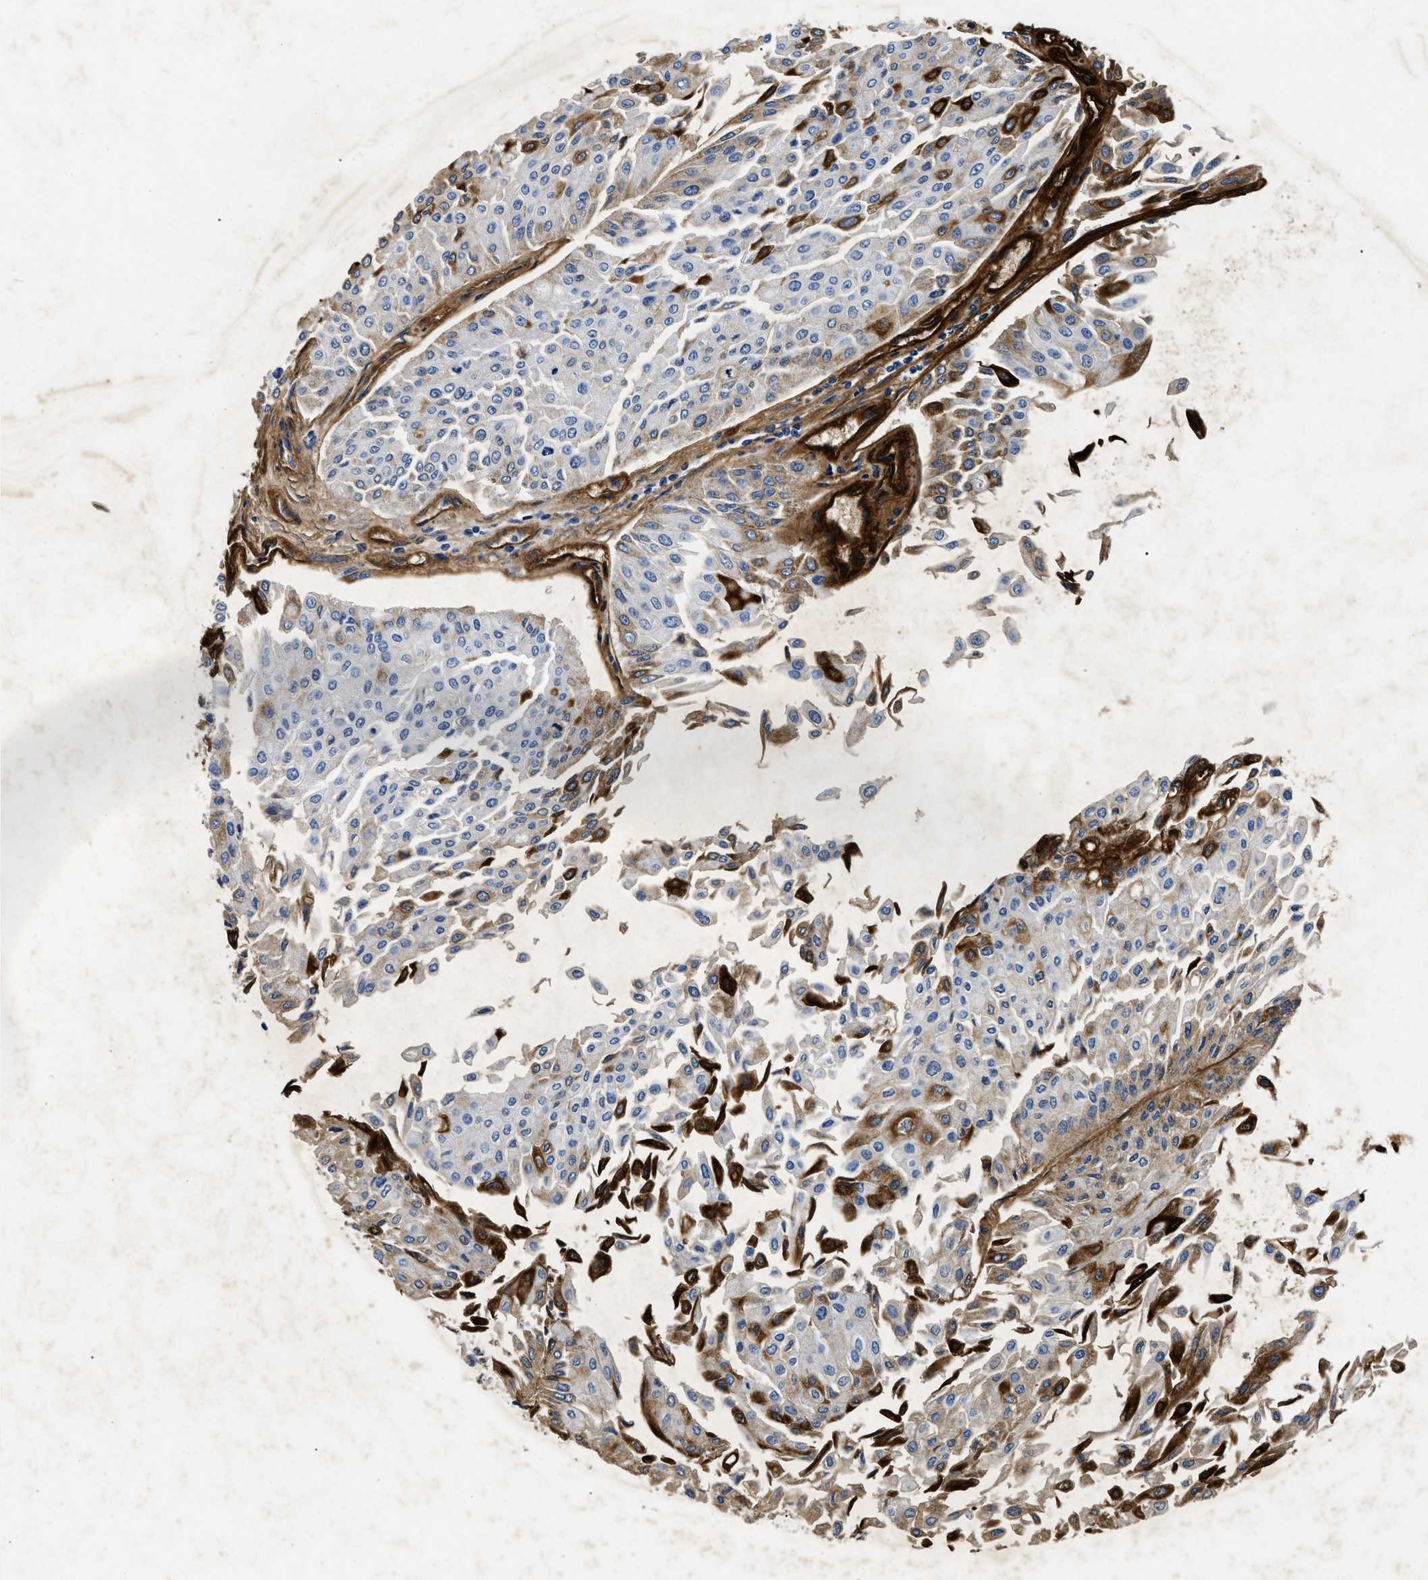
{"staining": {"intensity": "strong", "quantity": "<25%", "location": "cytoplasmic/membranous"}, "tissue": "urothelial cancer", "cell_type": "Tumor cells", "image_type": "cancer", "snomed": [{"axis": "morphology", "description": "Urothelial carcinoma, Low grade"}, {"axis": "topography", "description": "Urinary bladder"}], "caption": "Tumor cells exhibit strong cytoplasmic/membranous positivity in approximately <25% of cells in urothelial cancer.", "gene": "LAMA3", "patient": {"sex": "male", "age": 67}}